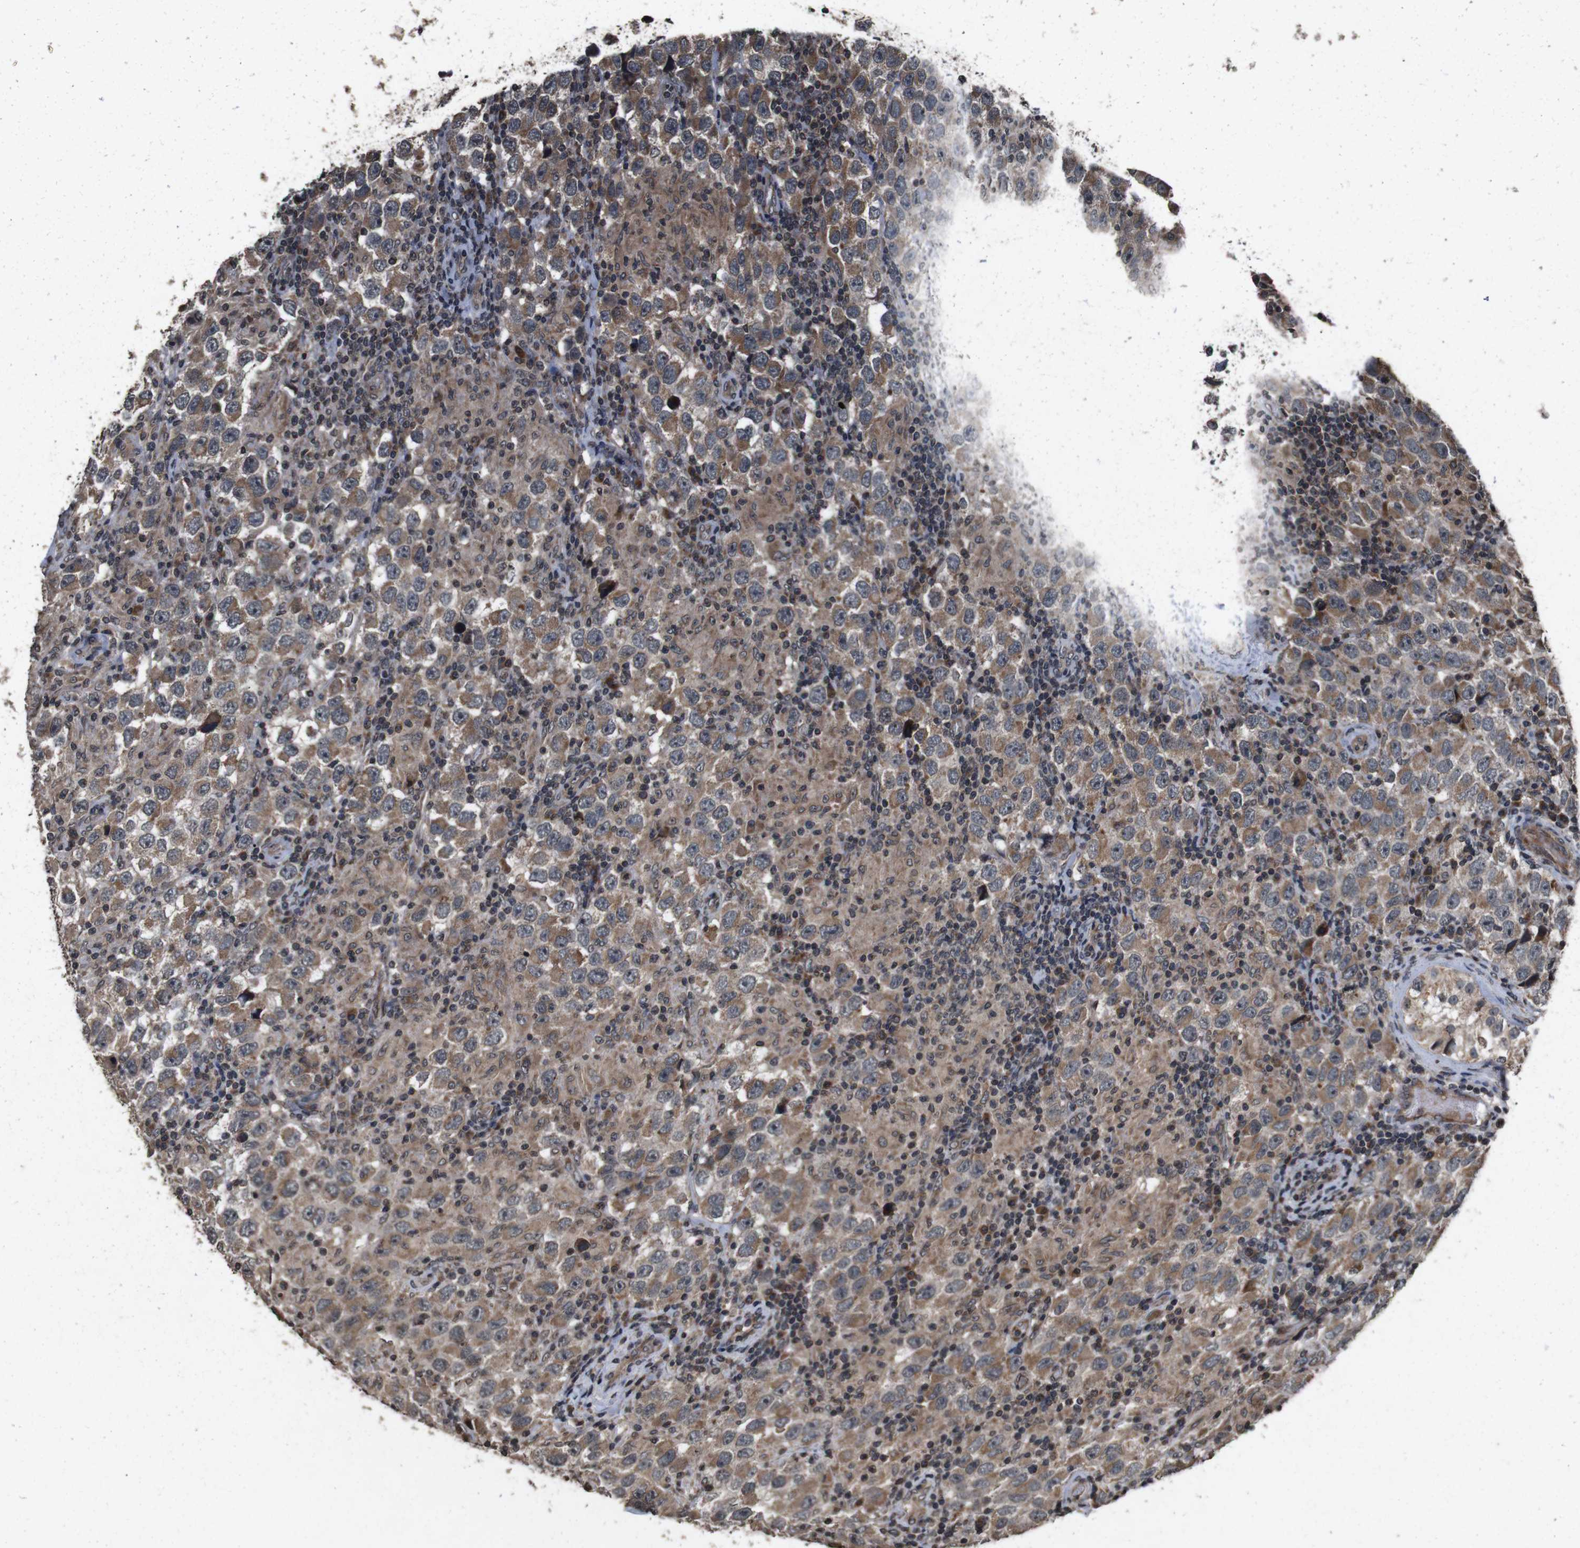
{"staining": {"intensity": "moderate", "quantity": ">75%", "location": "cytoplasmic/membranous"}, "tissue": "testis cancer", "cell_type": "Tumor cells", "image_type": "cancer", "snomed": [{"axis": "morphology", "description": "Carcinoma, Embryonal, NOS"}, {"axis": "topography", "description": "Testis"}], "caption": "The immunohistochemical stain highlights moderate cytoplasmic/membranous staining in tumor cells of testis cancer tissue.", "gene": "SORL1", "patient": {"sex": "male", "age": 21}}